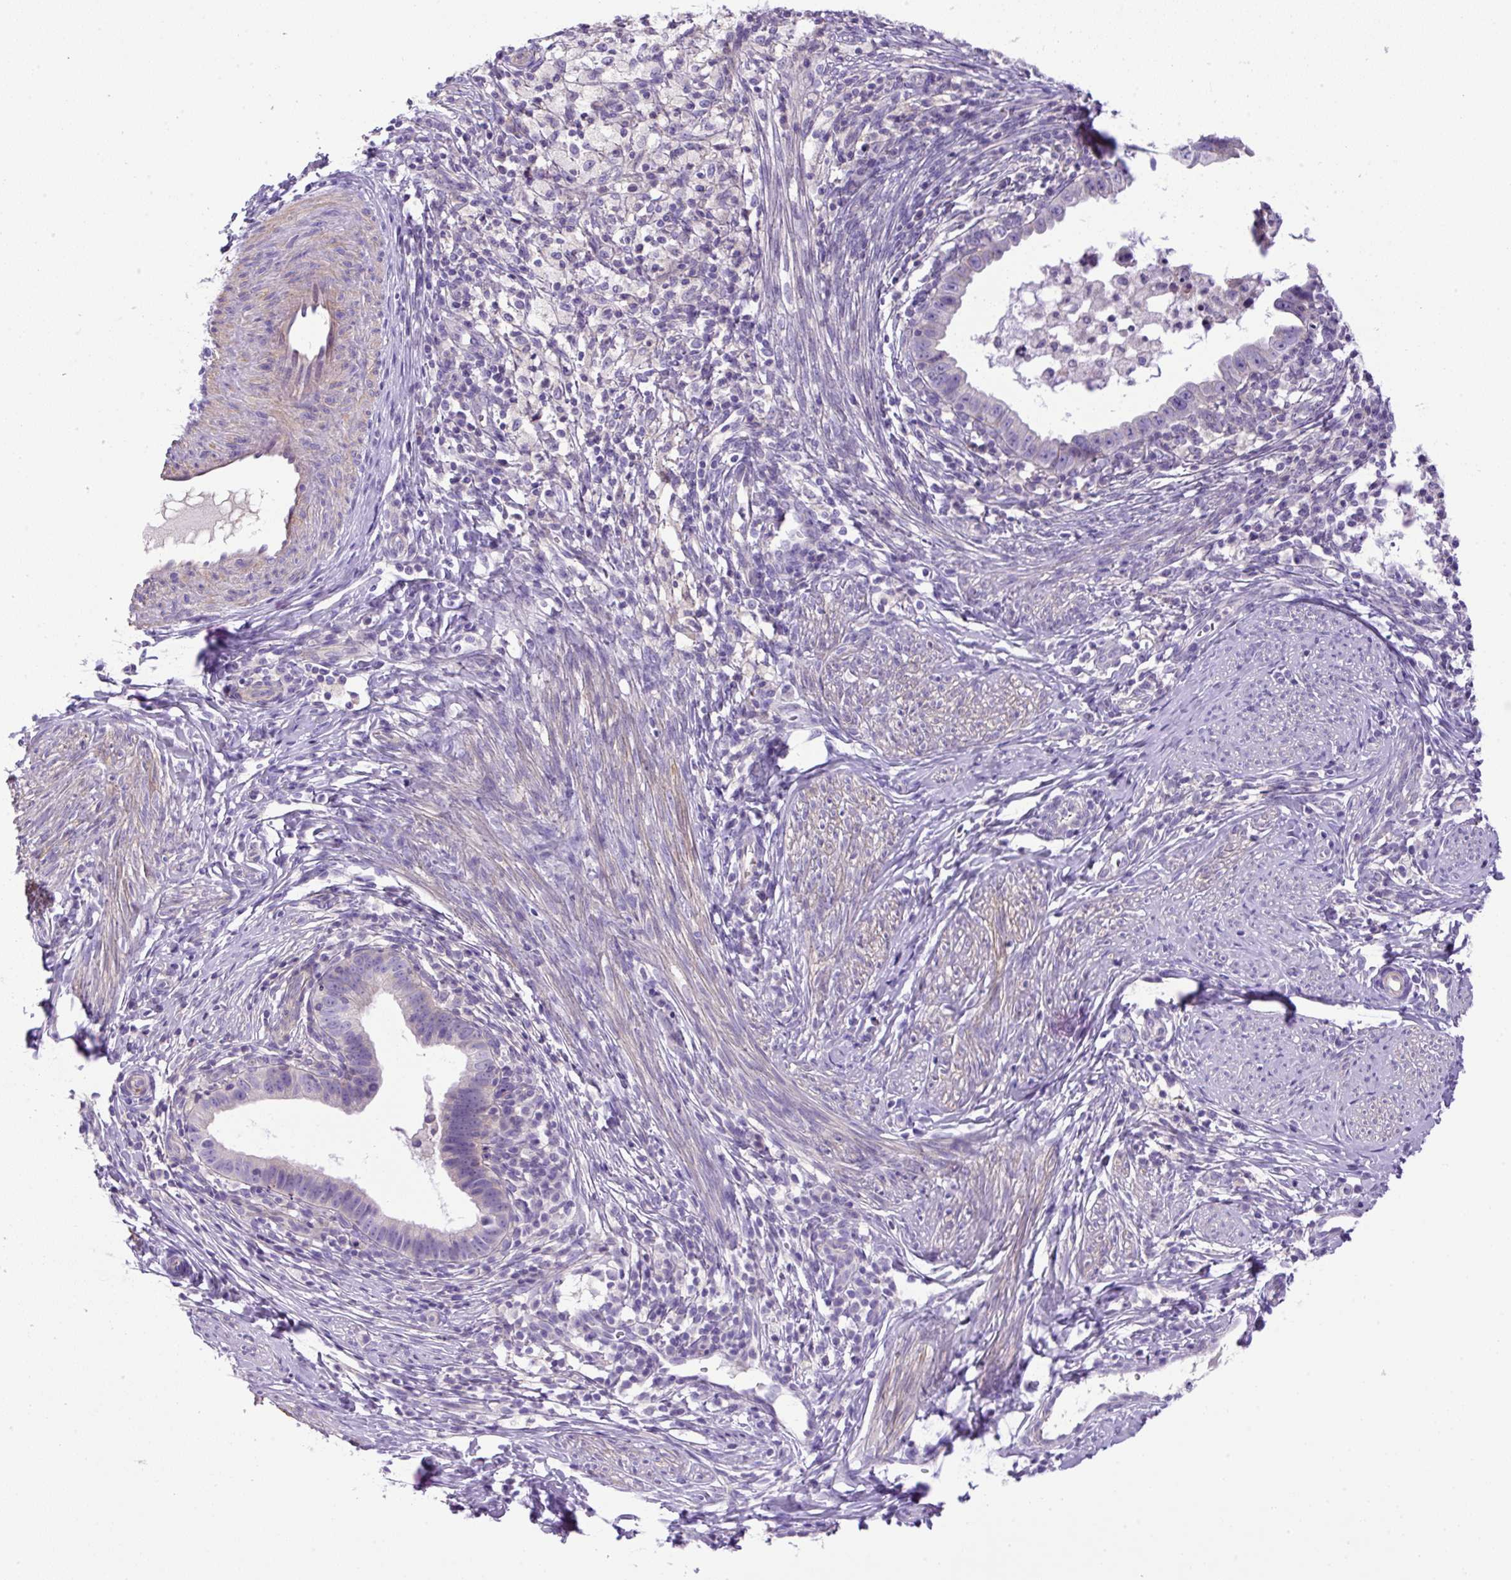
{"staining": {"intensity": "negative", "quantity": "none", "location": "none"}, "tissue": "cervical cancer", "cell_type": "Tumor cells", "image_type": "cancer", "snomed": [{"axis": "morphology", "description": "Adenocarcinoma, NOS"}, {"axis": "topography", "description": "Cervix"}], "caption": "The image reveals no staining of tumor cells in adenocarcinoma (cervical).", "gene": "NPTN", "patient": {"sex": "female", "age": 36}}